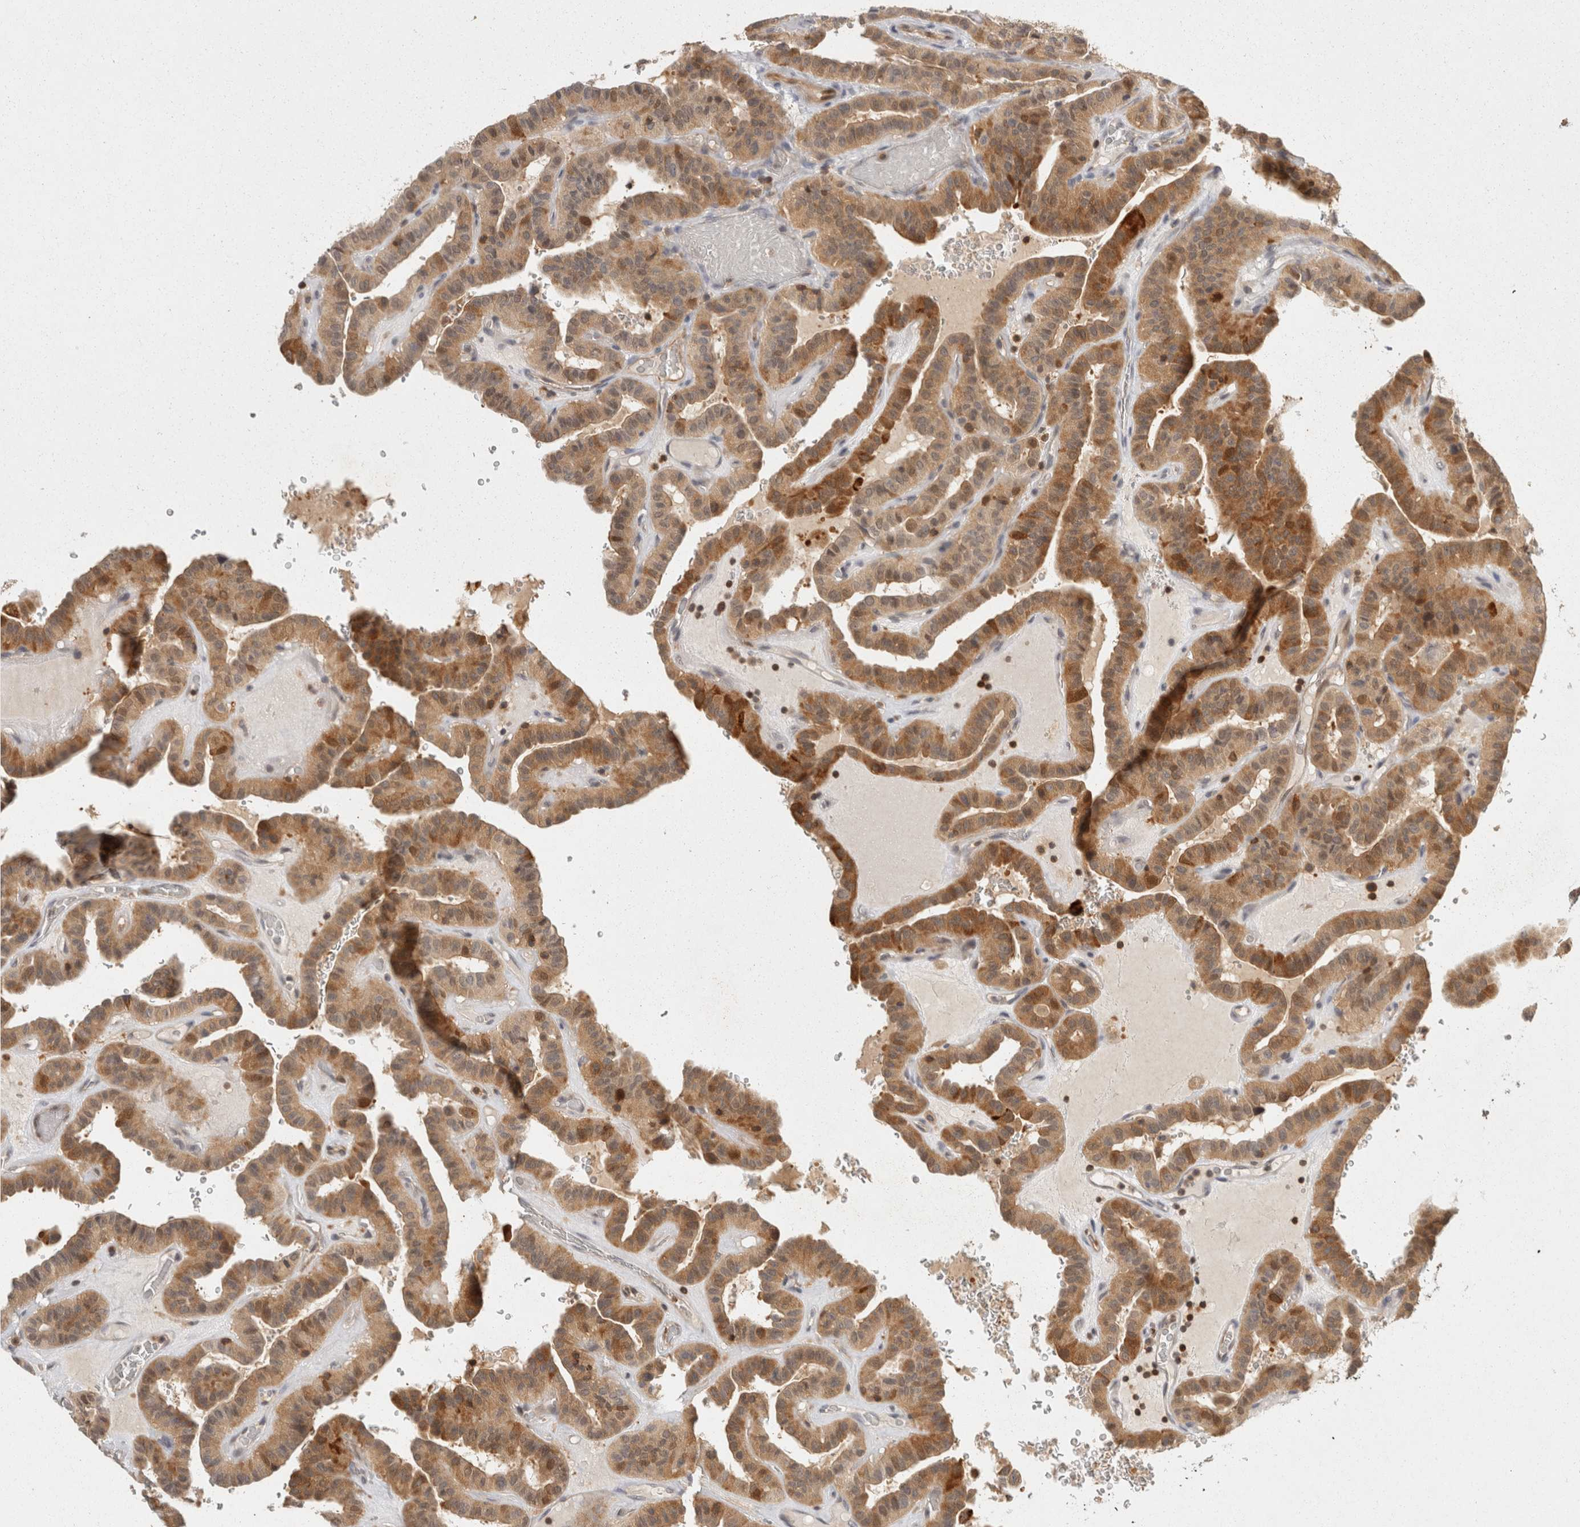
{"staining": {"intensity": "moderate", "quantity": ">75%", "location": "cytoplasmic/membranous"}, "tissue": "thyroid cancer", "cell_type": "Tumor cells", "image_type": "cancer", "snomed": [{"axis": "morphology", "description": "Papillary adenocarcinoma, NOS"}, {"axis": "topography", "description": "Thyroid gland"}], "caption": "Tumor cells show medium levels of moderate cytoplasmic/membranous staining in approximately >75% of cells in human thyroid cancer. The staining is performed using DAB brown chromogen to label protein expression. The nuclei are counter-stained blue using hematoxylin.", "gene": "ACAT2", "patient": {"sex": "male", "age": 77}}